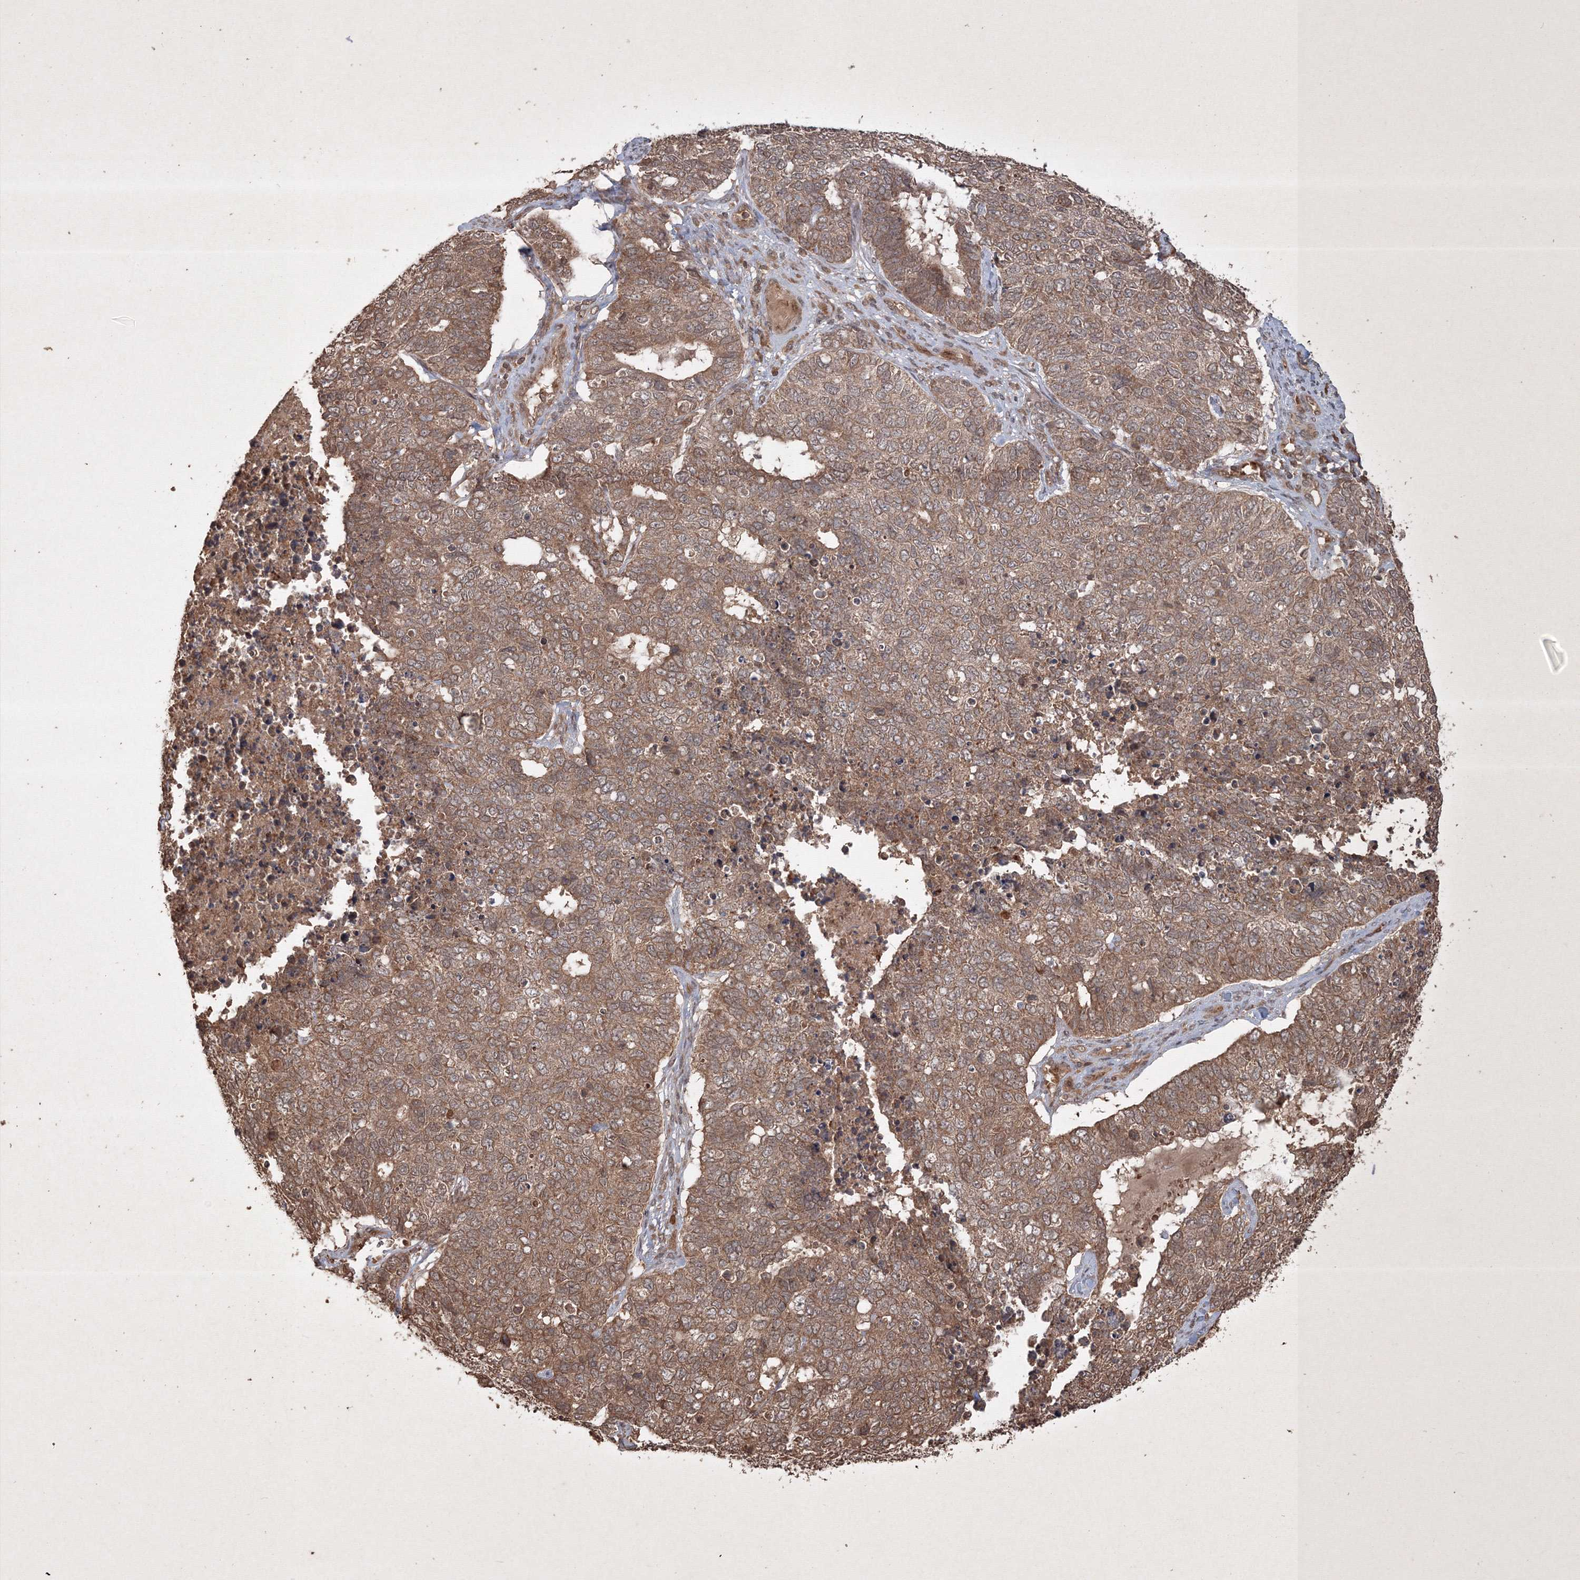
{"staining": {"intensity": "moderate", "quantity": ">75%", "location": "cytoplasmic/membranous"}, "tissue": "cervical cancer", "cell_type": "Tumor cells", "image_type": "cancer", "snomed": [{"axis": "morphology", "description": "Squamous cell carcinoma, NOS"}, {"axis": "topography", "description": "Cervix"}], "caption": "High-power microscopy captured an immunohistochemistry (IHC) histopathology image of cervical cancer (squamous cell carcinoma), revealing moderate cytoplasmic/membranous positivity in about >75% of tumor cells.", "gene": "PELI3", "patient": {"sex": "female", "age": 63}}